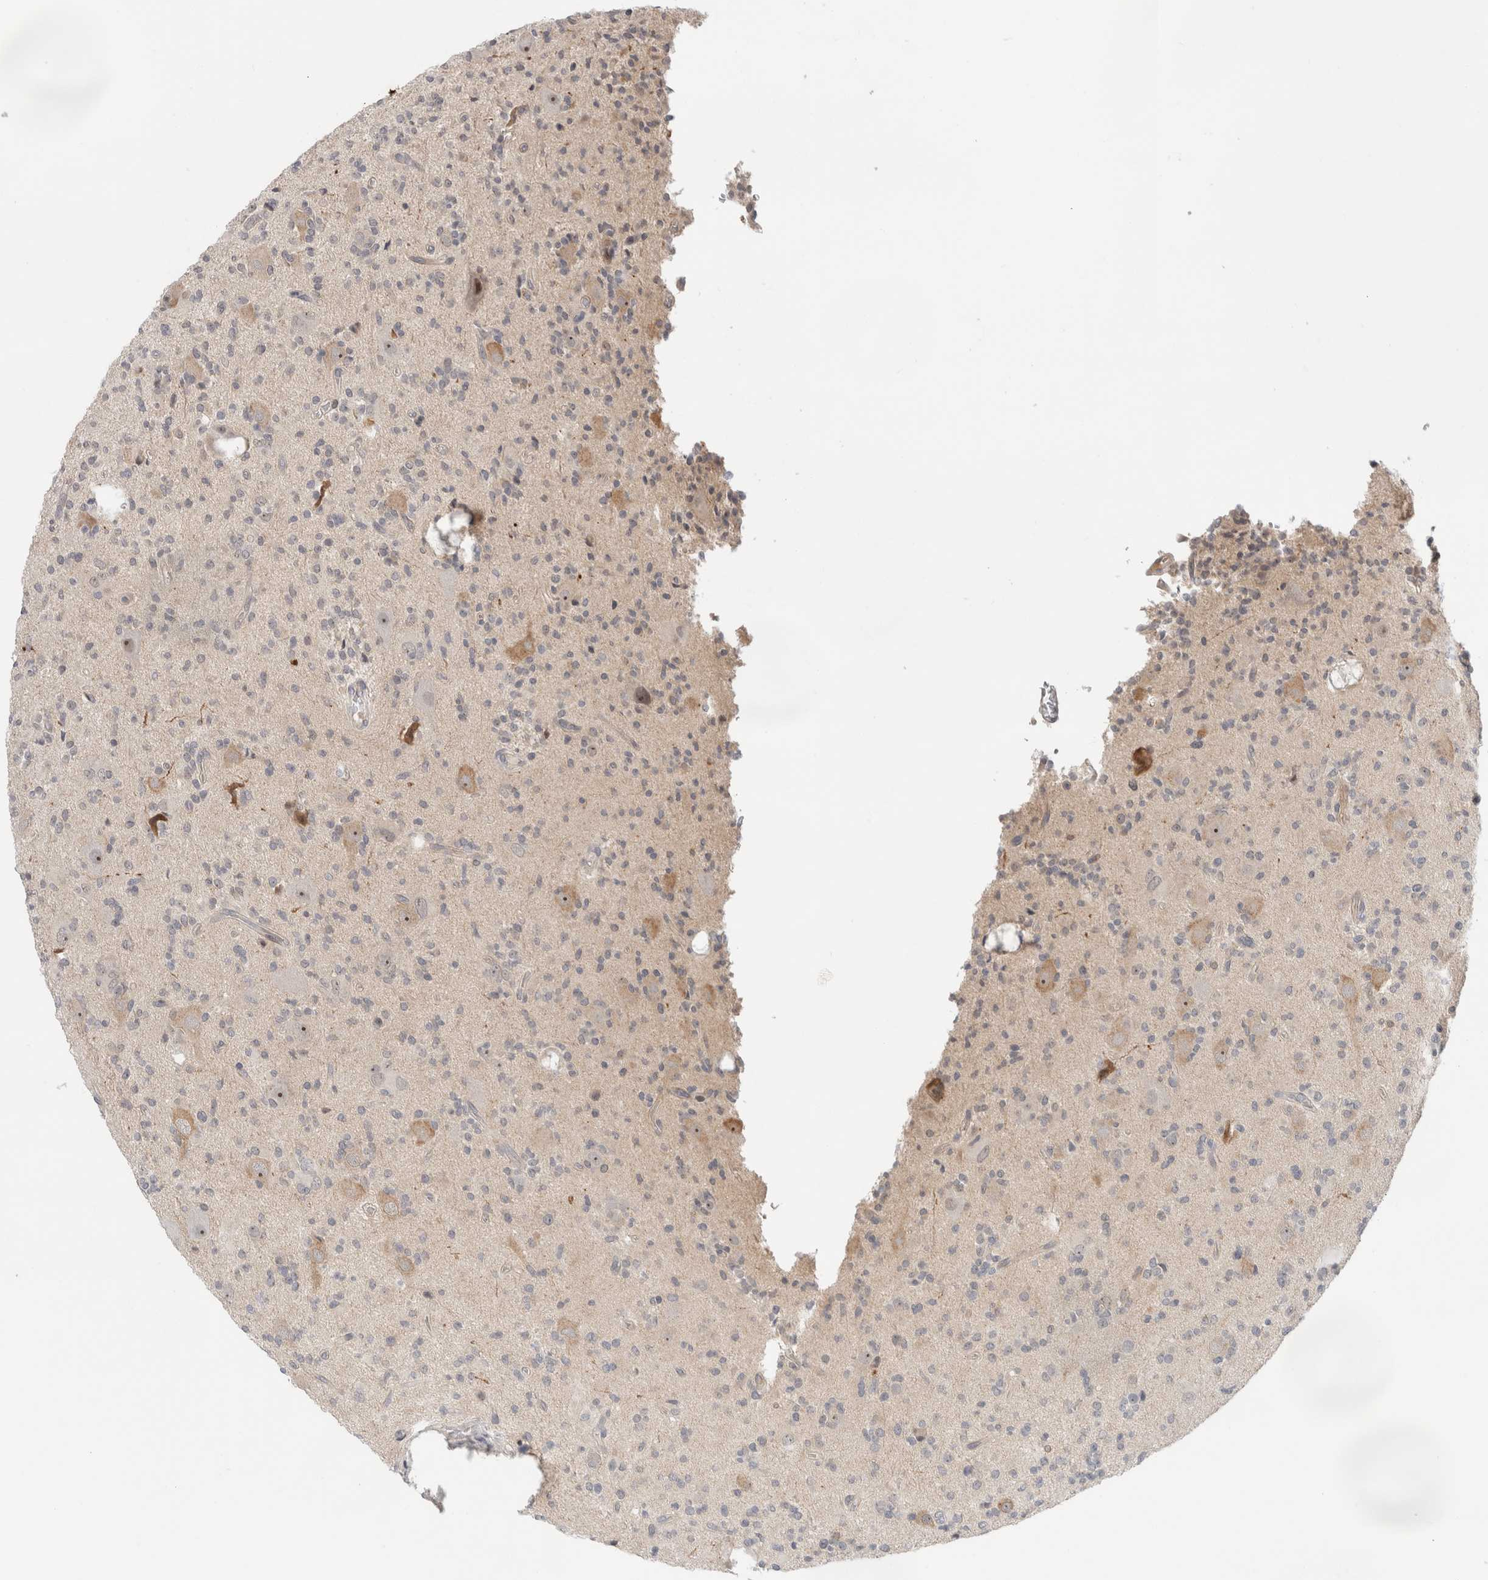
{"staining": {"intensity": "negative", "quantity": "none", "location": "none"}, "tissue": "glioma", "cell_type": "Tumor cells", "image_type": "cancer", "snomed": [{"axis": "morphology", "description": "Glioma, malignant, High grade"}, {"axis": "topography", "description": "Brain"}], "caption": "An image of glioma stained for a protein reveals no brown staining in tumor cells.", "gene": "HCN3", "patient": {"sex": "male", "age": 34}}